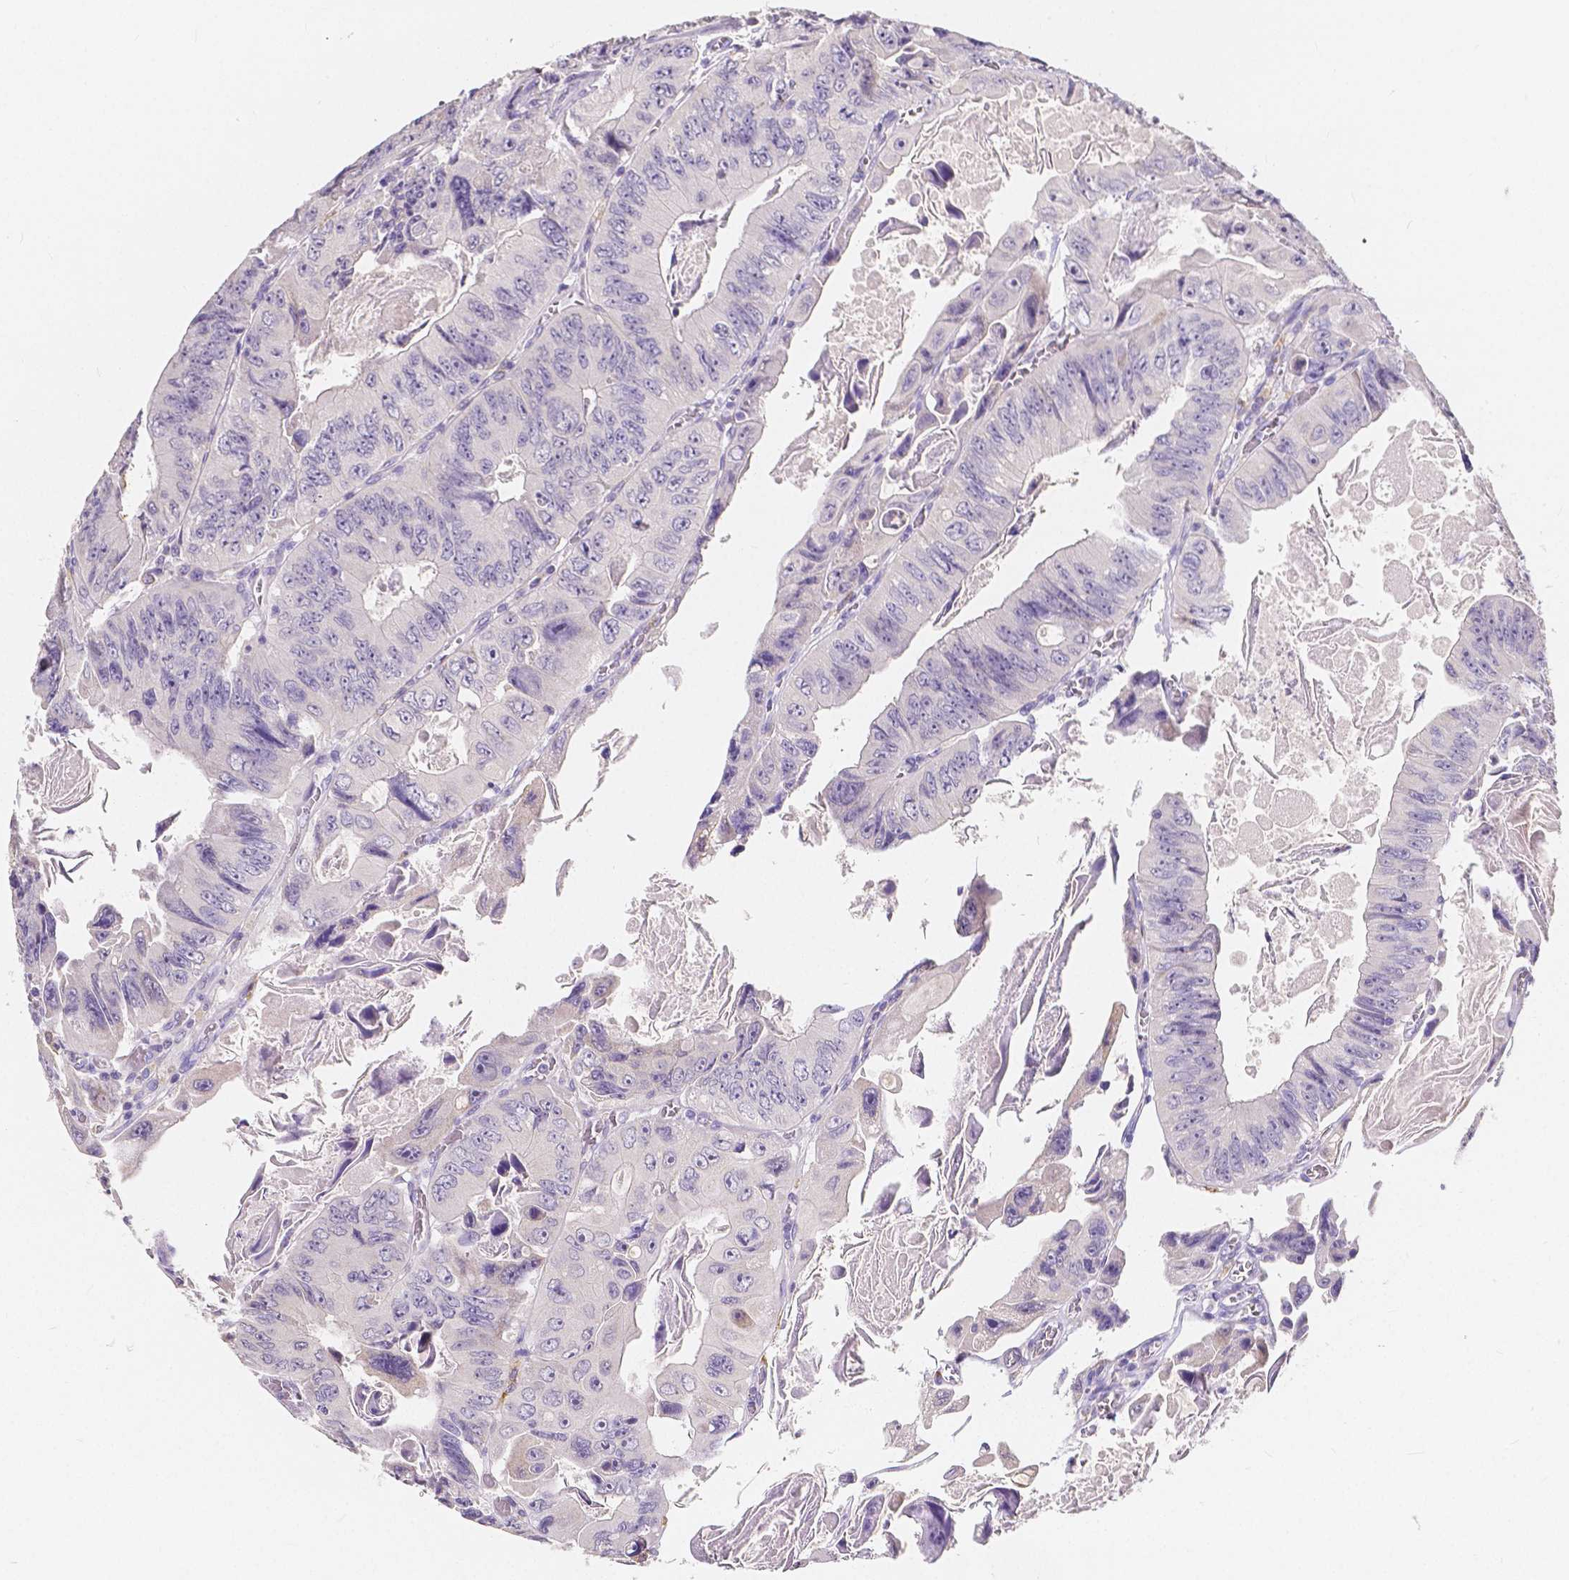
{"staining": {"intensity": "negative", "quantity": "none", "location": "none"}, "tissue": "colorectal cancer", "cell_type": "Tumor cells", "image_type": "cancer", "snomed": [{"axis": "morphology", "description": "Adenocarcinoma, NOS"}, {"axis": "topography", "description": "Colon"}], "caption": "Immunohistochemical staining of adenocarcinoma (colorectal) shows no significant positivity in tumor cells.", "gene": "ACP5", "patient": {"sex": "female", "age": 84}}